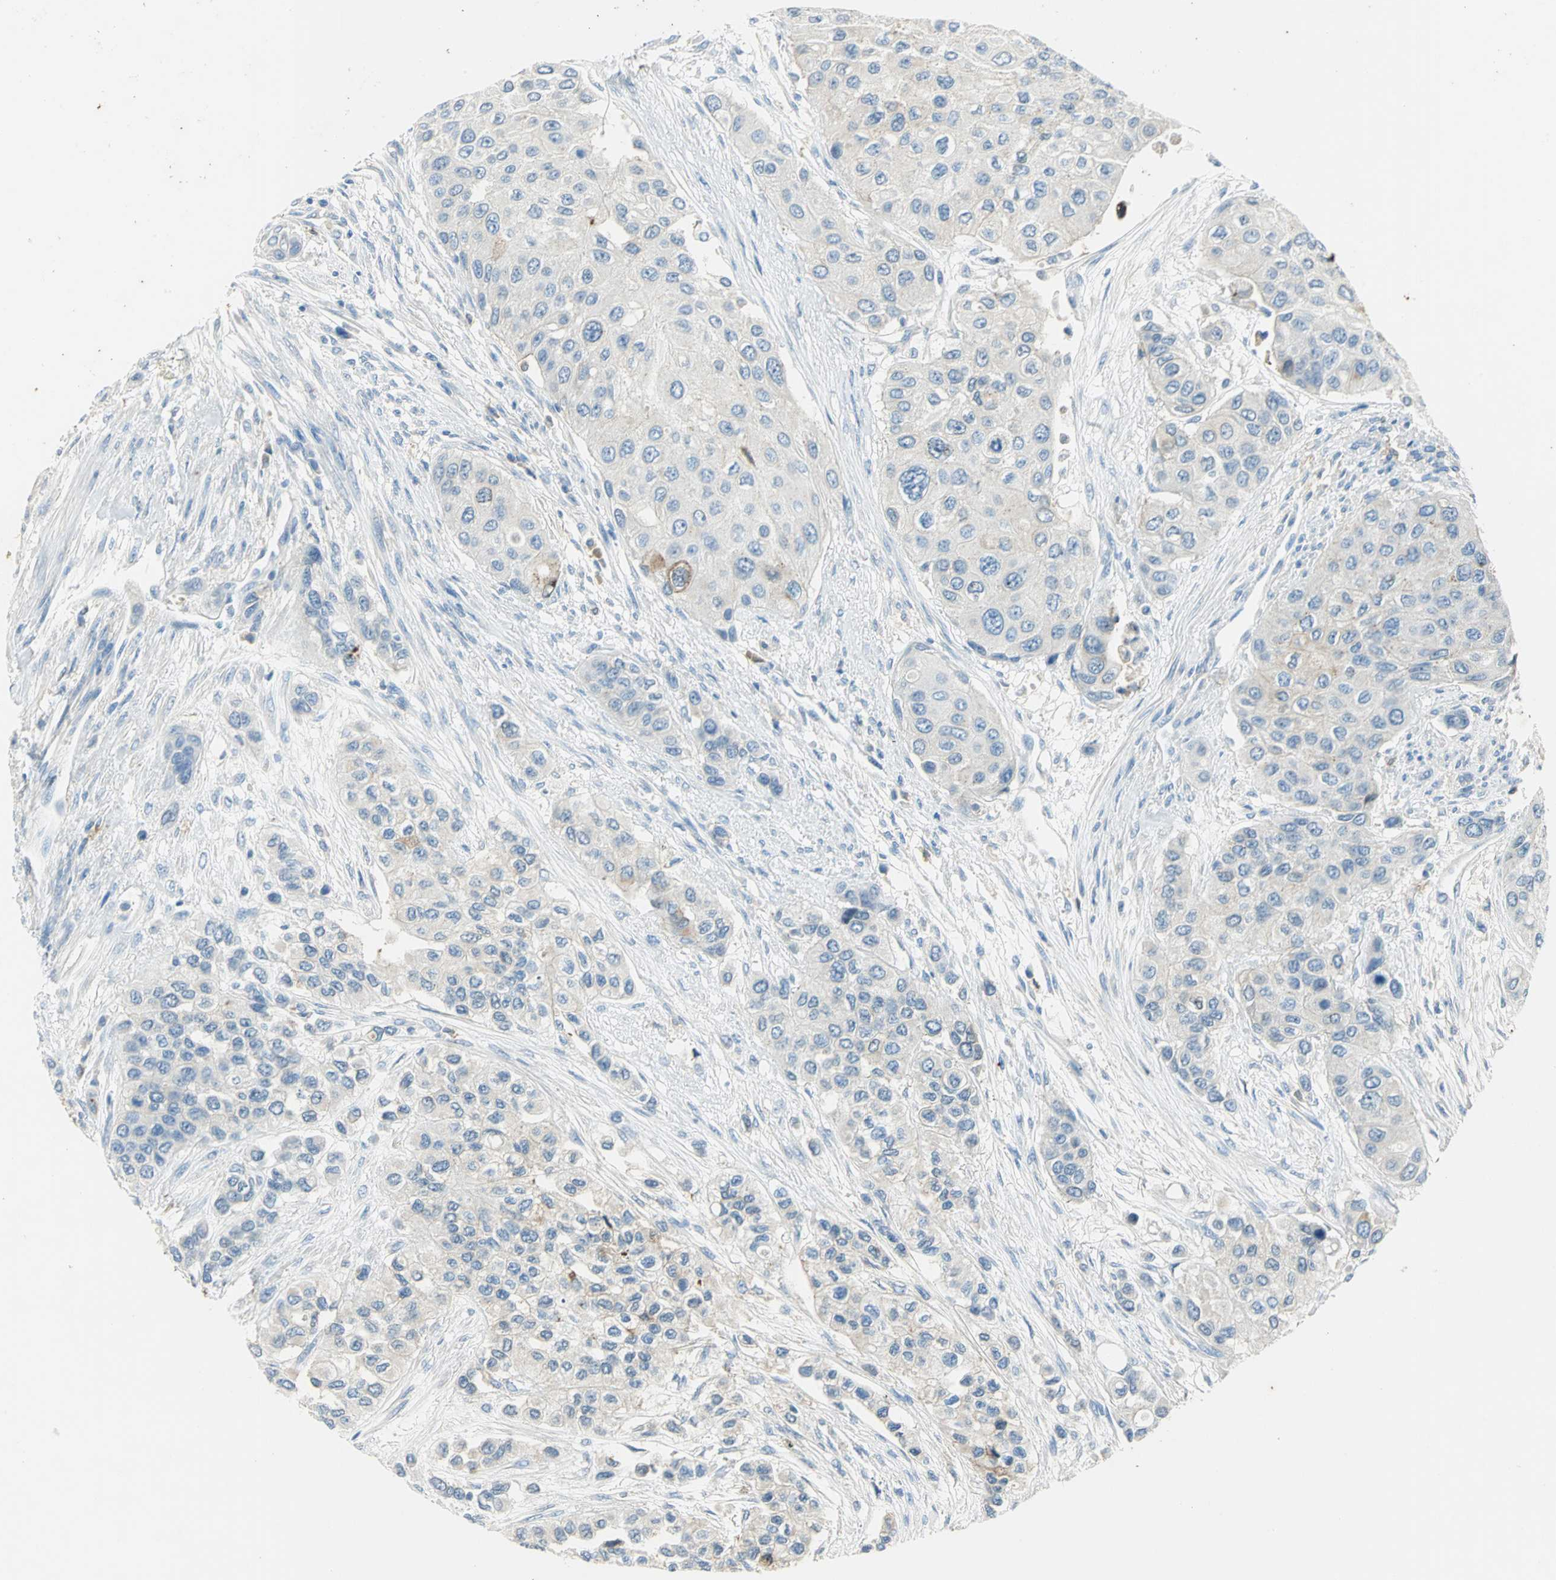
{"staining": {"intensity": "weak", "quantity": "<25%", "location": "cytoplasmic/membranous"}, "tissue": "urothelial cancer", "cell_type": "Tumor cells", "image_type": "cancer", "snomed": [{"axis": "morphology", "description": "Urothelial carcinoma, High grade"}, {"axis": "topography", "description": "Urinary bladder"}], "caption": "An immunohistochemistry photomicrograph of high-grade urothelial carcinoma is shown. There is no staining in tumor cells of high-grade urothelial carcinoma. The staining is performed using DAB brown chromogen with nuclei counter-stained in using hematoxylin.", "gene": "ANXA4", "patient": {"sex": "female", "age": 56}}